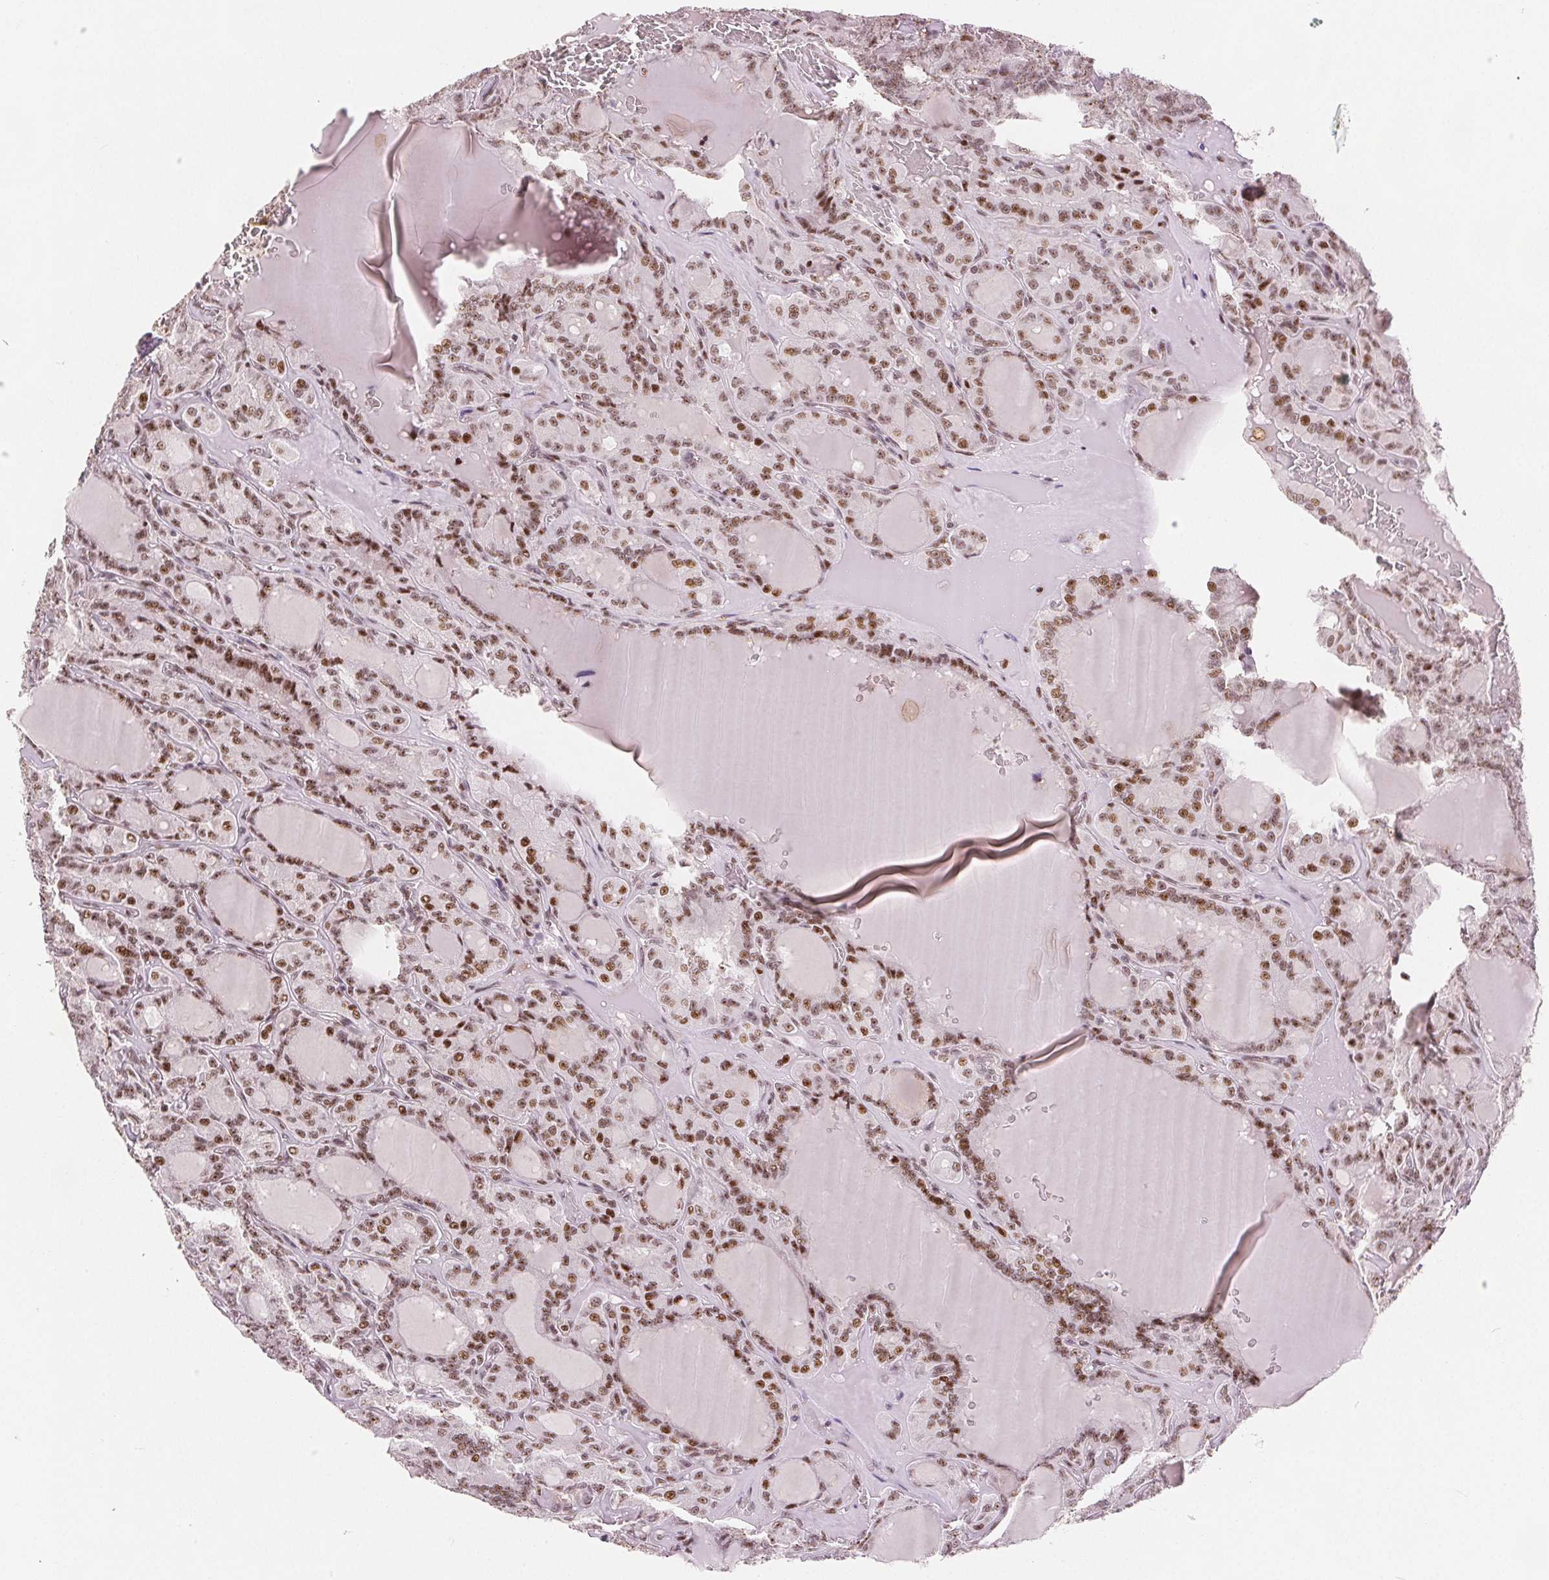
{"staining": {"intensity": "moderate", "quantity": ">75%", "location": "nuclear"}, "tissue": "thyroid cancer", "cell_type": "Tumor cells", "image_type": "cancer", "snomed": [{"axis": "morphology", "description": "Papillary adenocarcinoma, NOS"}, {"axis": "topography", "description": "Thyroid gland"}], "caption": "Protein staining of thyroid papillary adenocarcinoma tissue displays moderate nuclear positivity in approximately >75% of tumor cells.", "gene": "ZNF703", "patient": {"sex": "male", "age": 87}}